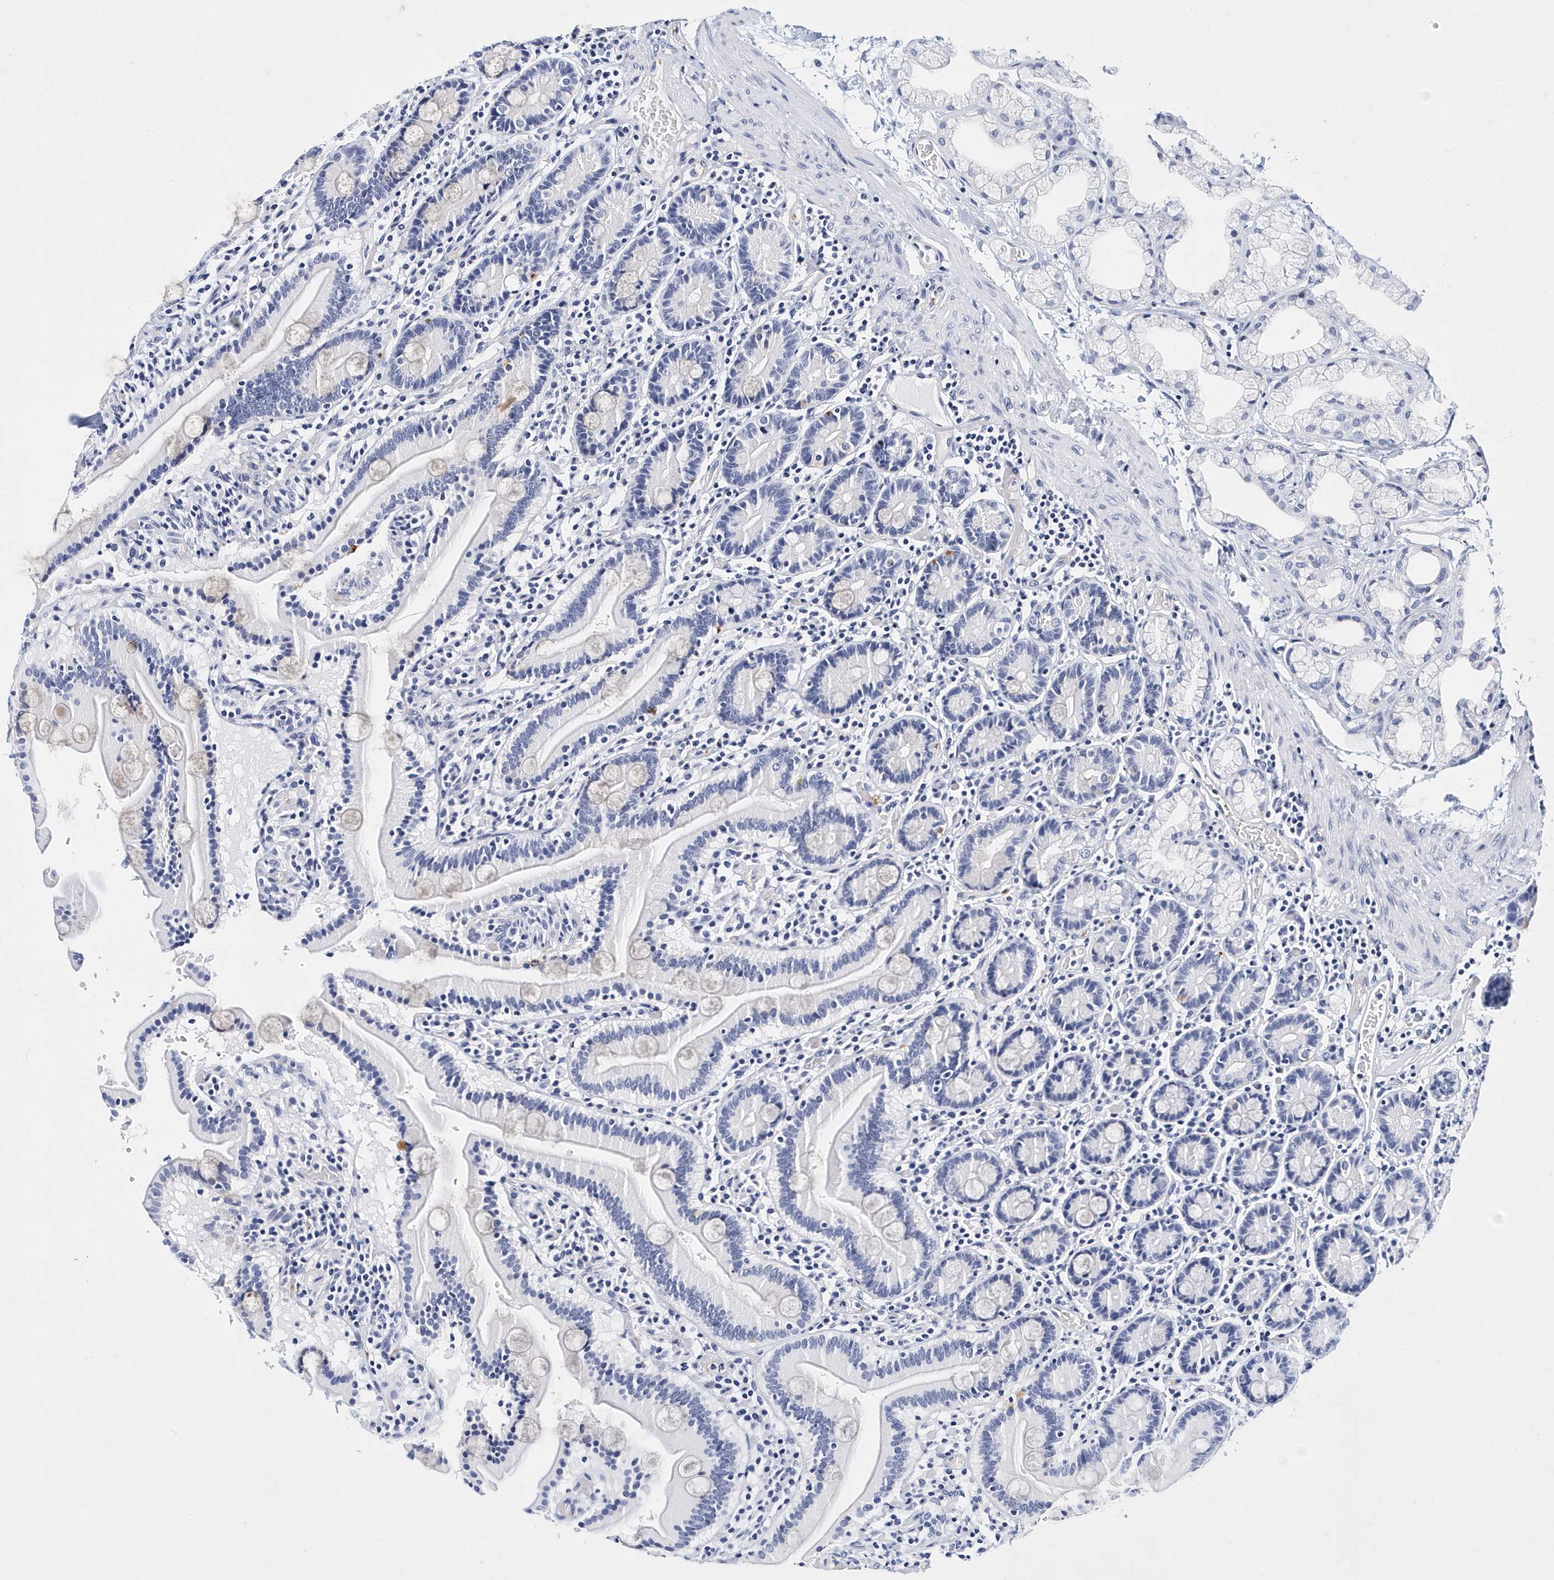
{"staining": {"intensity": "negative", "quantity": "none", "location": "none"}, "tissue": "duodenum", "cell_type": "Glandular cells", "image_type": "normal", "snomed": [{"axis": "morphology", "description": "Normal tissue, NOS"}, {"axis": "topography", "description": "Duodenum"}], "caption": "There is no significant staining in glandular cells of duodenum. (Stains: DAB (3,3'-diaminobenzidine) immunohistochemistry with hematoxylin counter stain, Microscopy: brightfield microscopy at high magnification).", "gene": "ITGA2B", "patient": {"sex": "male", "age": 55}}